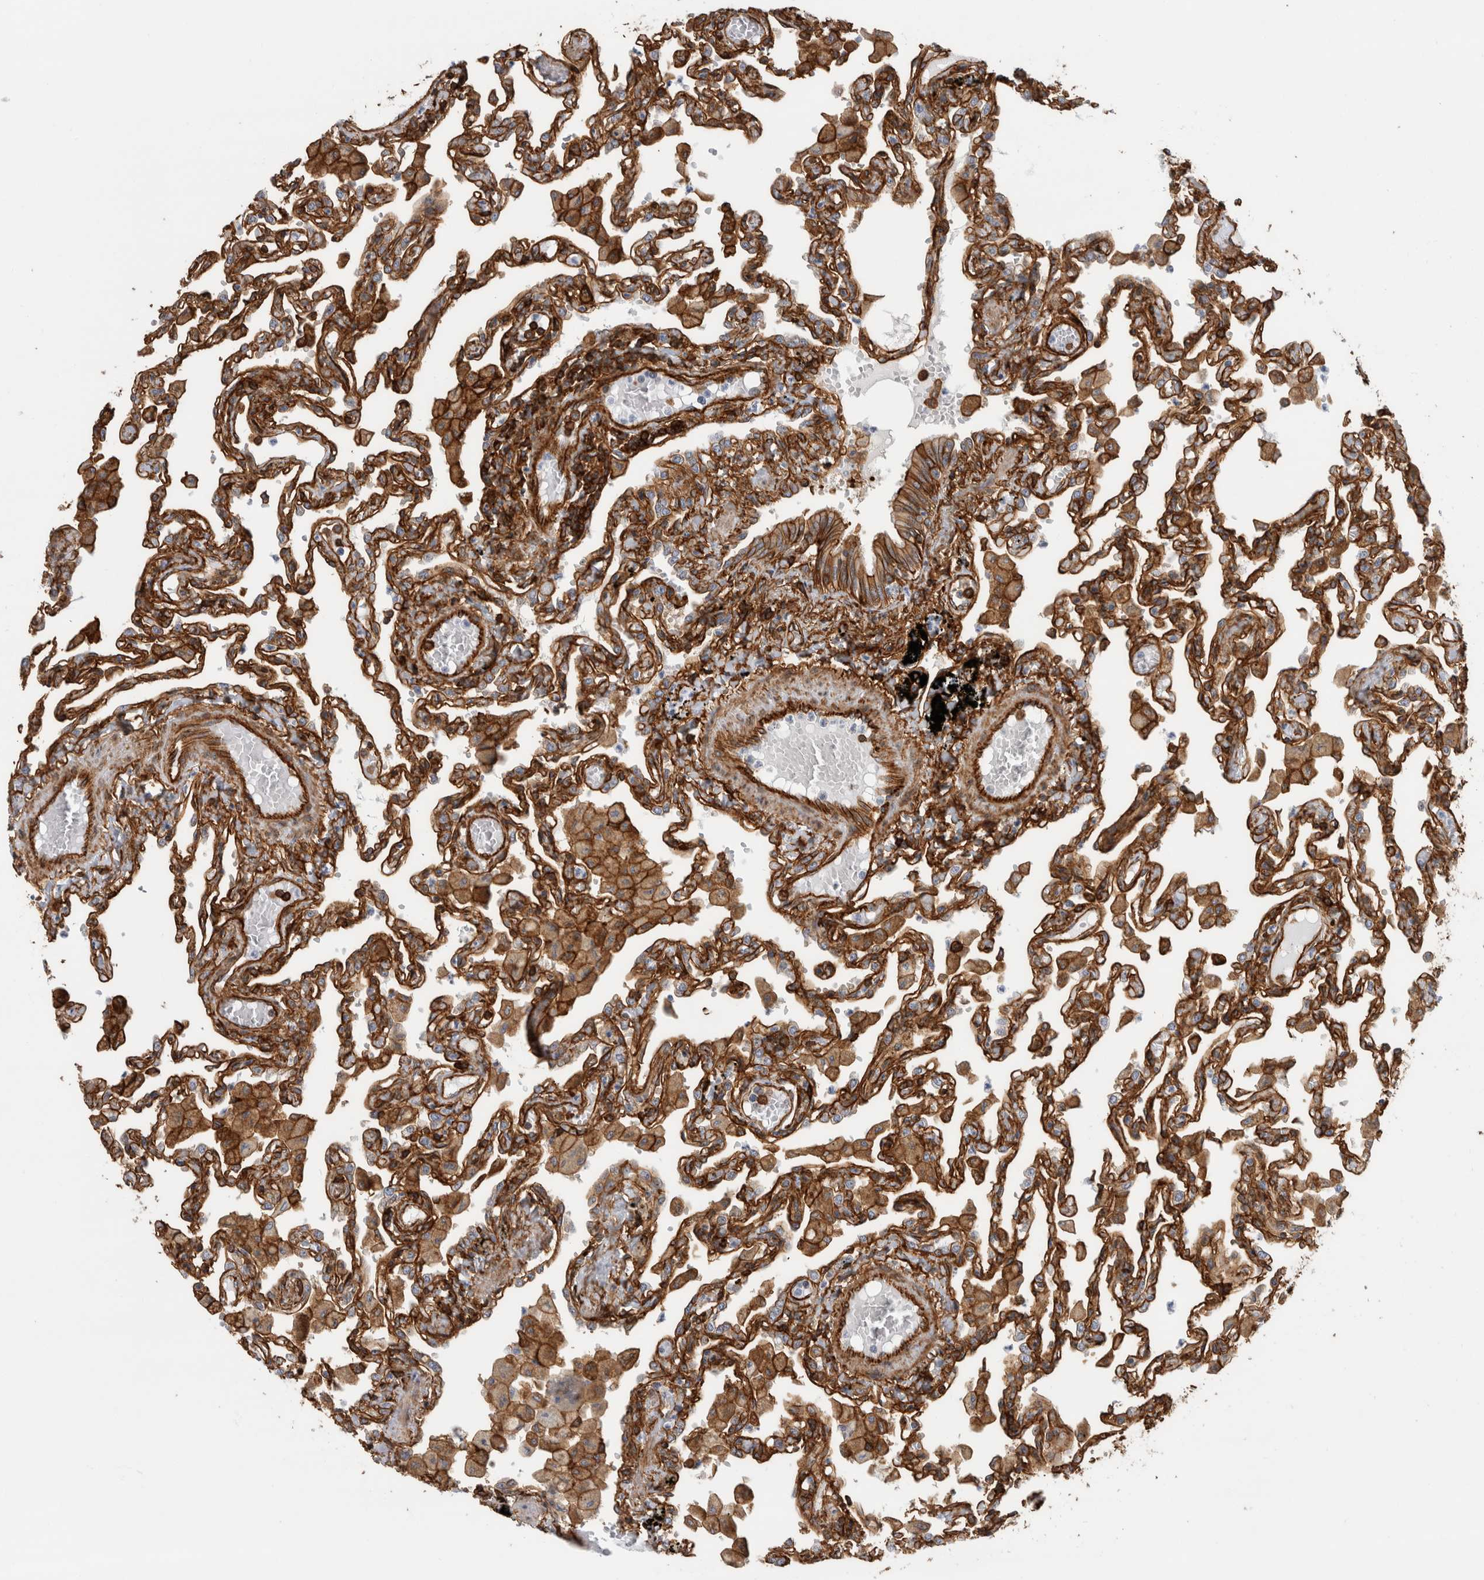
{"staining": {"intensity": "strong", "quantity": ">75%", "location": "cytoplasmic/membranous"}, "tissue": "lung", "cell_type": "Alveolar cells", "image_type": "normal", "snomed": [{"axis": "morphology", "description": "Normal tissue, NOS"}, {"axis": "topography", "description": "Bronchus"}, {"axis": "topography", "description": "Lung"}], "caption": "Protein analysis of normal lung shows strong cytoplasmic/membranous expression in about >75% of alveolar cells.", "gene": "AHNAK", "patient": {"sex": "female", "age": 49}}